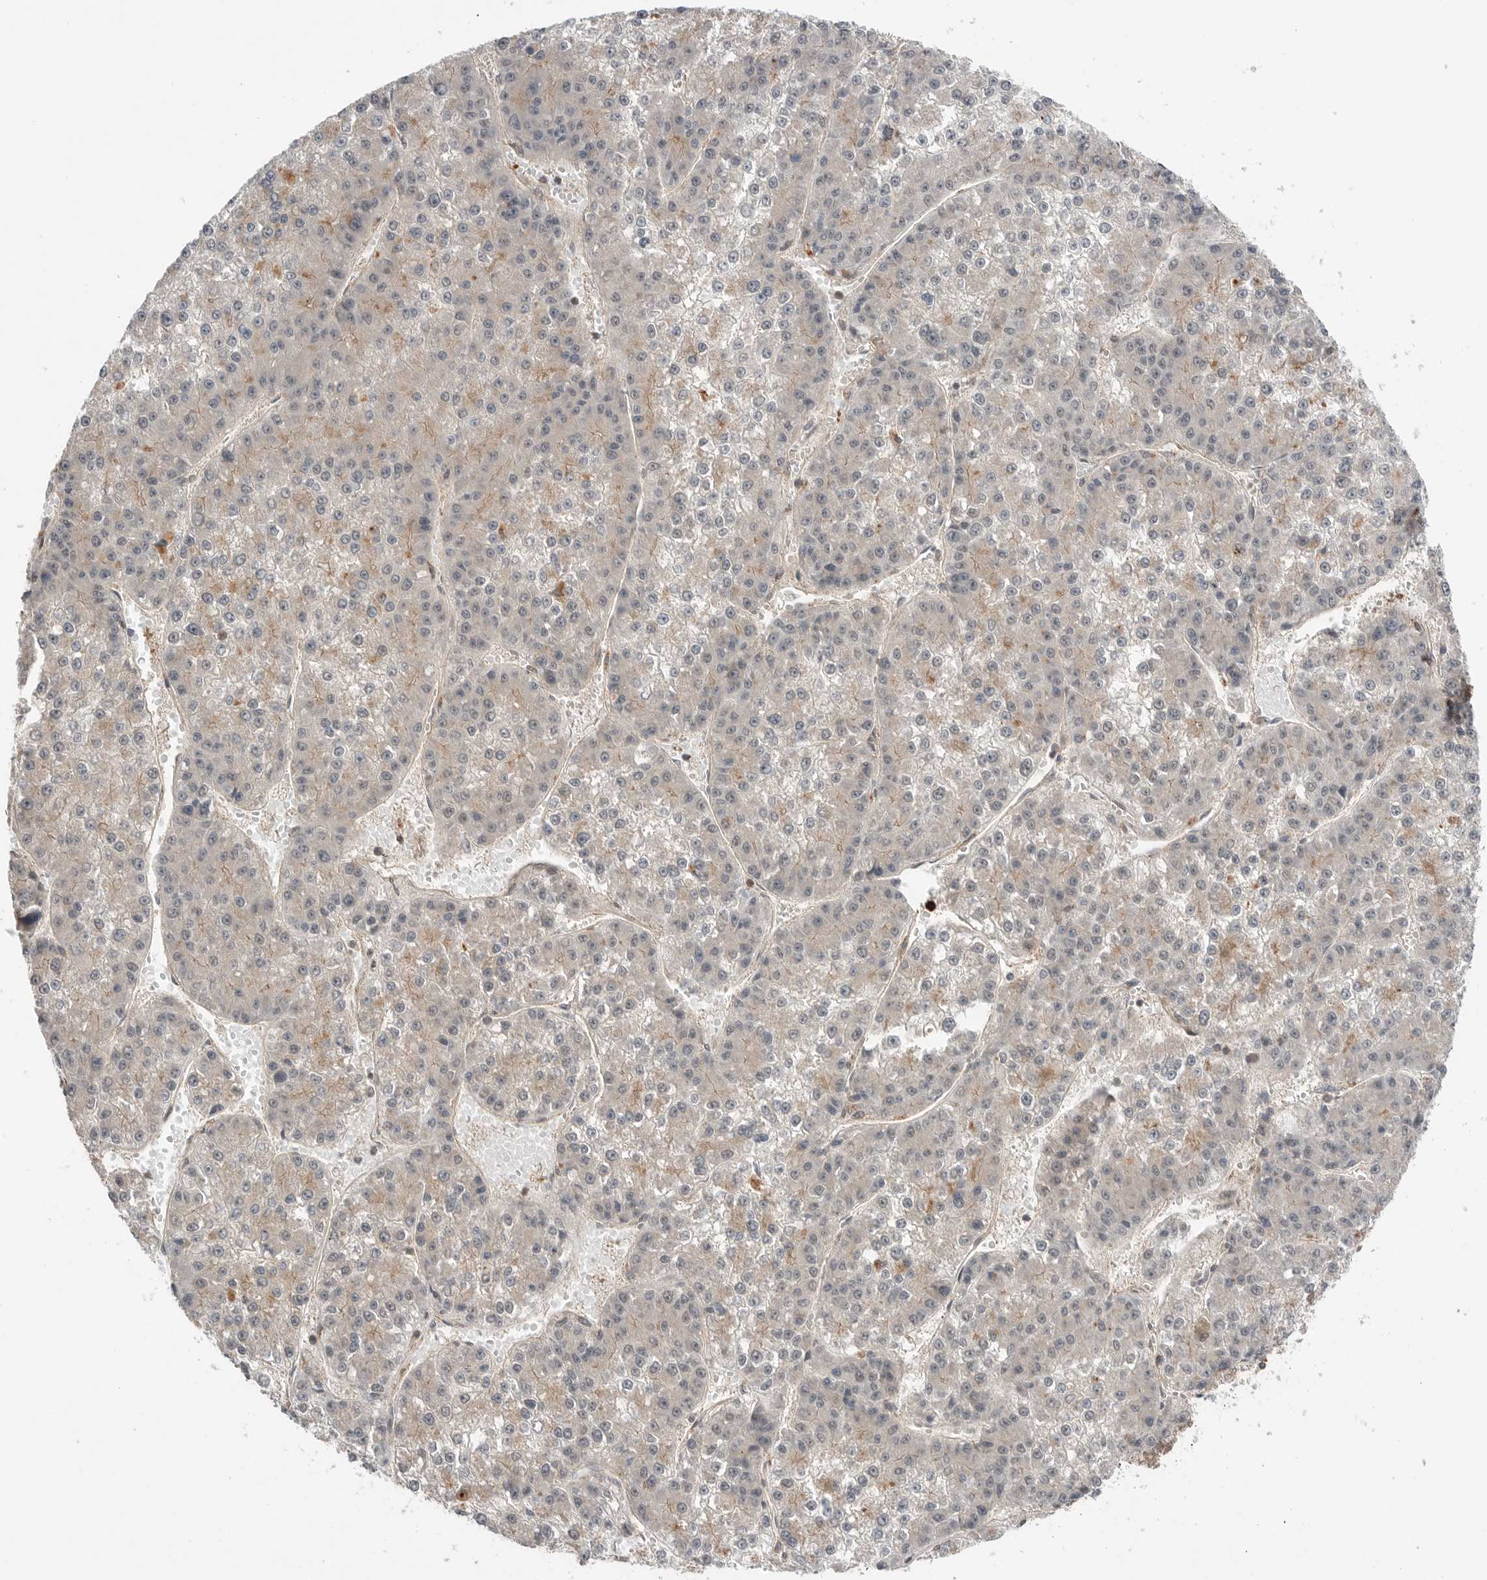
{"staining": {"intensity": "weak", "quantity": "<25%", "location": "cytoplasmic/membranous"}, "tissue": "liver cancer", "cell_type": "Tumor cells", "image_type": "cancer", "snomed": [{"axis": "morphology", "description": "Carcinoma, Hepatocellular, NOS"}, {"axis": "topography", "description": "Liver"}], "caption": "Liver cancer was stained to show a protein in brown. There is no significant expression in tumor cells.", "gene": "PEAK1", "patient": {"sex": "female", "age": 73}}